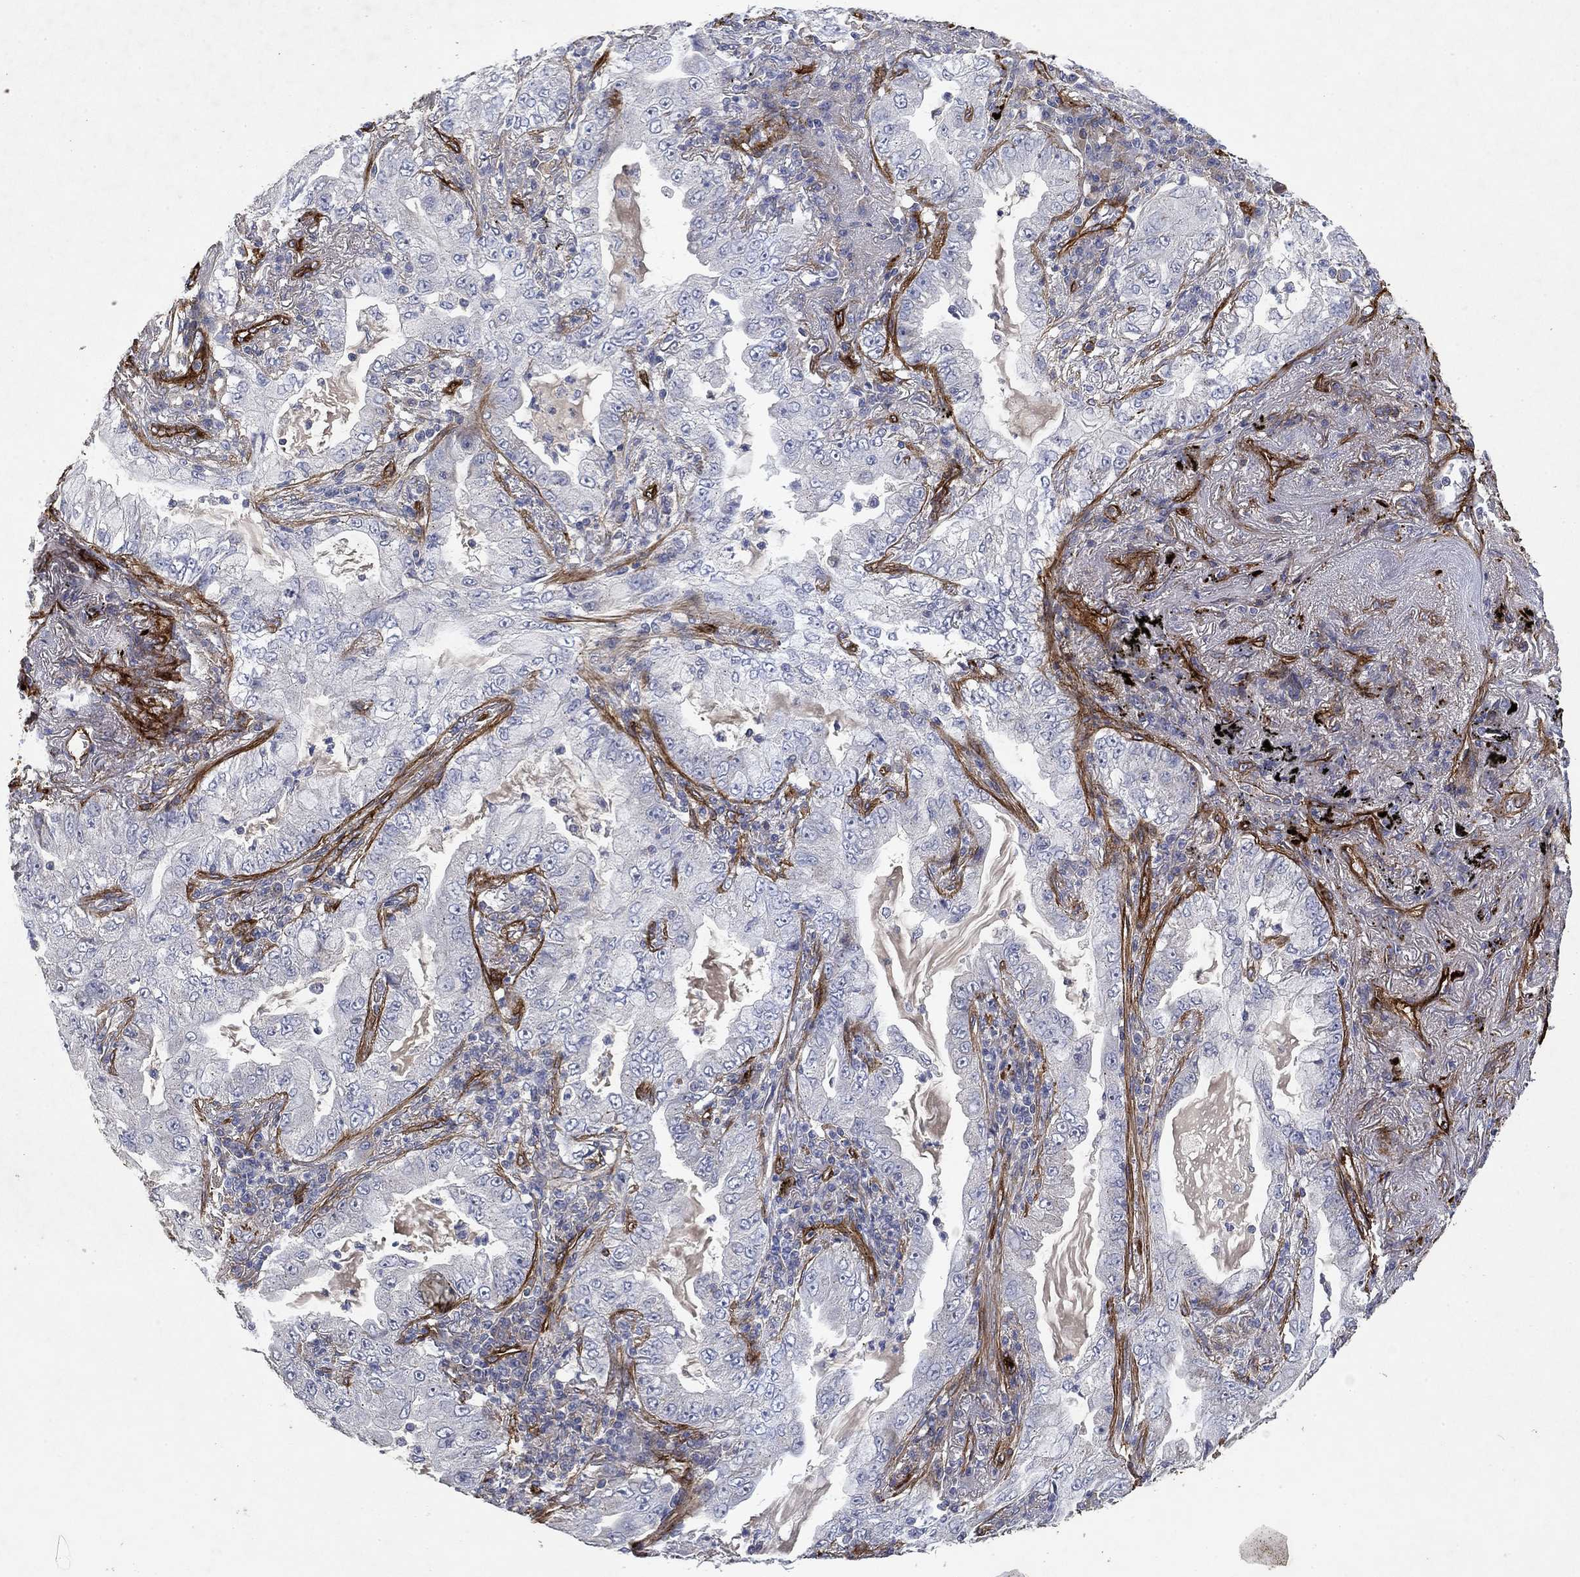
{"staining": {"intensity": "negative", "quantity": "none", "location": "none"}, "tissue": "lung cancer", "cell_type": "Tumor cells", "image_type": "cancer", "snomed": [{"axis": "morphology", "description": "Adenocarcinoma, NOS"}, {"axis": "topography", "description": "Lung"}], "caption": "This photomicrograph is of lung adenocarcinoma stained with IHC to label a protein in brown with the nuclei are counter-stained blue. There is no expression in tumor cells.", "gene": "COL4A2", "patient": {"sex": "female", "age": 73}}